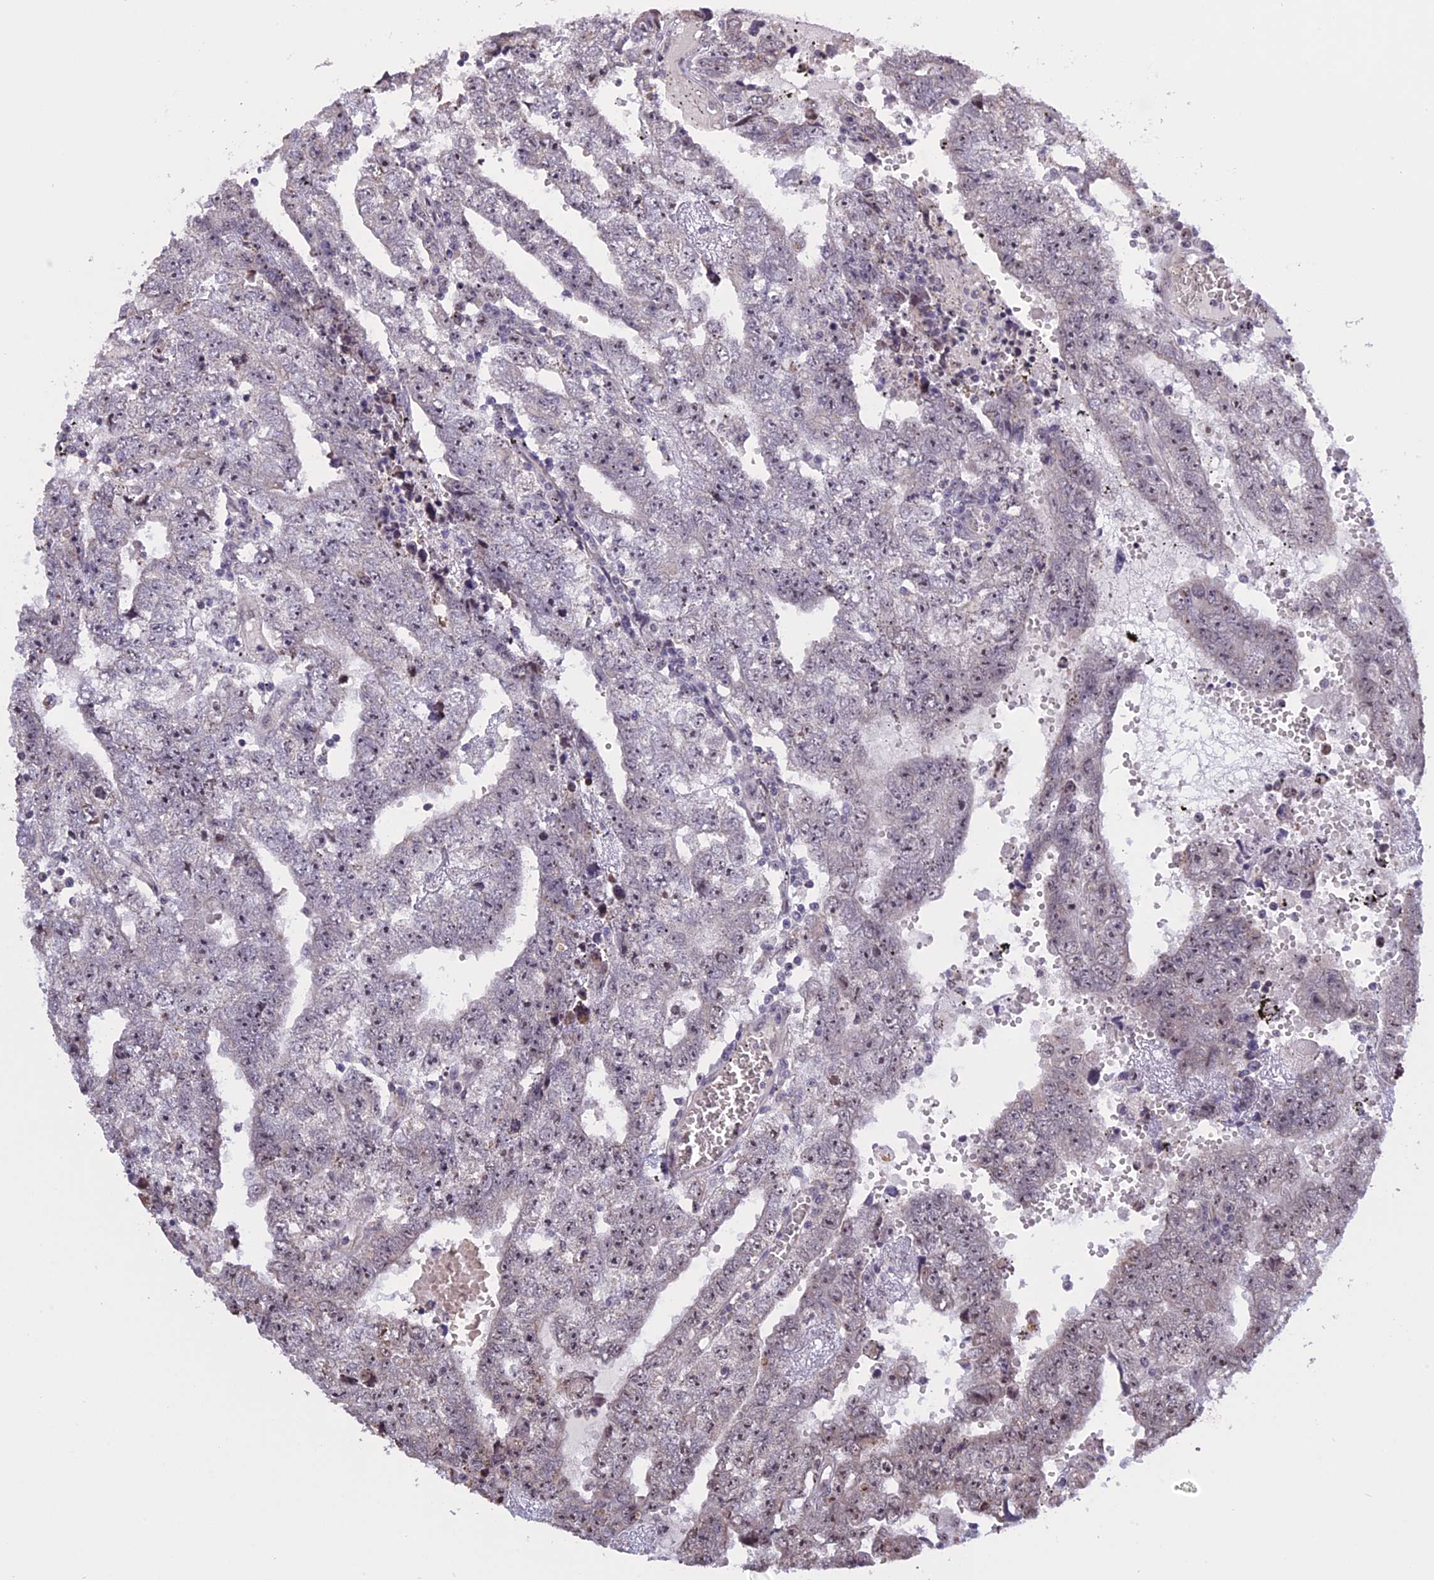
{"staining": {"intensity": "negative", "quantity": "none", "location": "none"}, "tissue": "testis cancer", "cell_type": "Tumor cells", "image_type": "cancer", "snomed": [{"axis": "morphology", "description": "Carcinoma, Embryonal, NOS"}, {"axis": "topography", "description": "Testis"}], "caption": "Testis embryonal carcinoma stained for a protein using immunohistochemistry displays no staining tumor cells.", "gene": "MGA", "patient": {"sex": "male", "age": 25}}